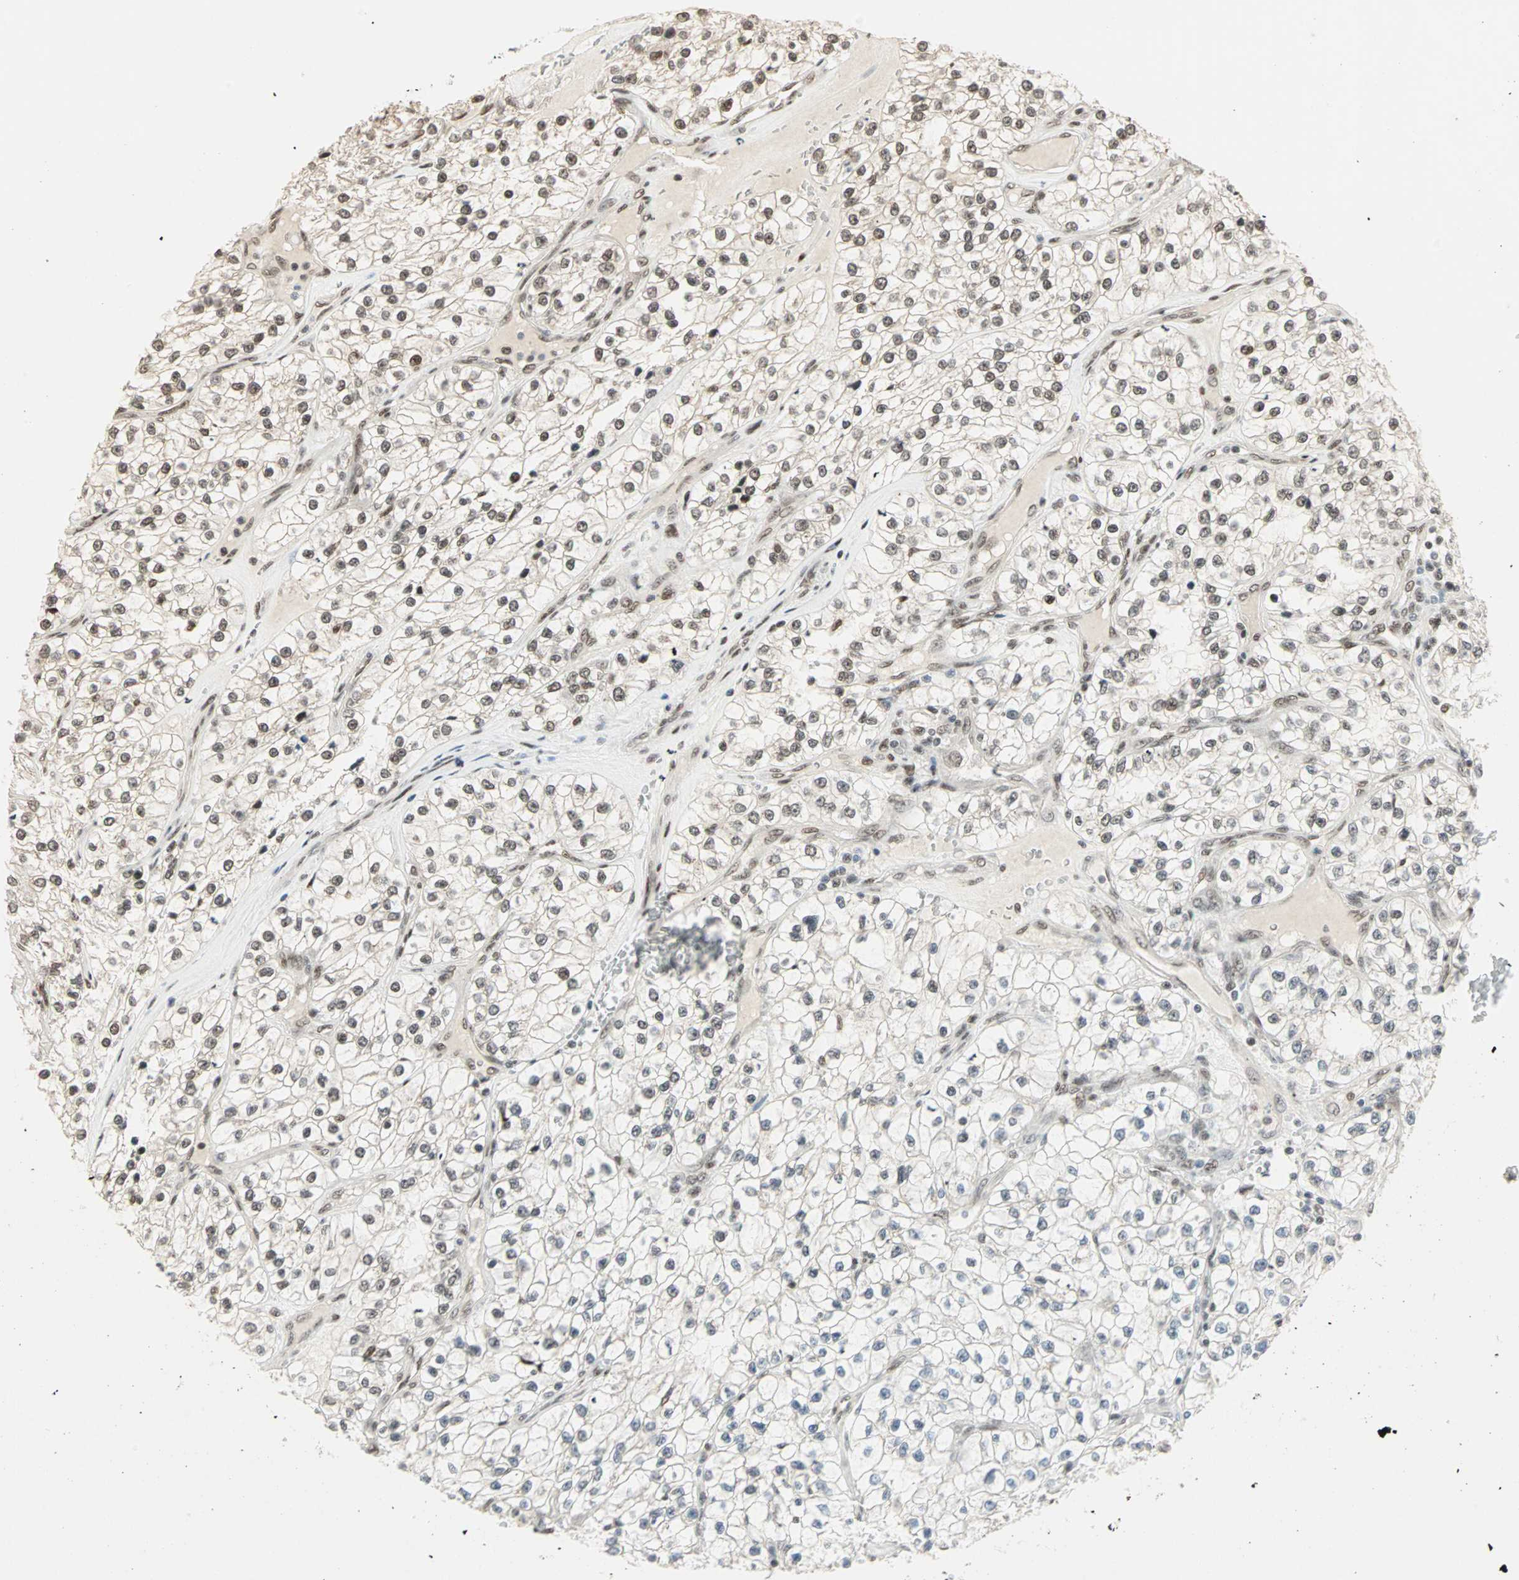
{"staining": {"intensity": "moderate", "quantity": "25%-75%", "location": "nuclear"}, "tissue": "renal cancer", "cell_type": "Tumor cells", "image_type": "cancer", "snomed": [{"axis": "morphology", "description": "Adenocarcinoma, NOS"}, {"axis": "topography", "description": "Kidney"}], "caption": "High-power microscopy captured an immunohistochemistry micrograph of renal cancer, revealing moderate nuclear positivity in about 25%-75% of tumor cells.", "gene": "BLM", "patient": {"sex": "female", "age": 57}}